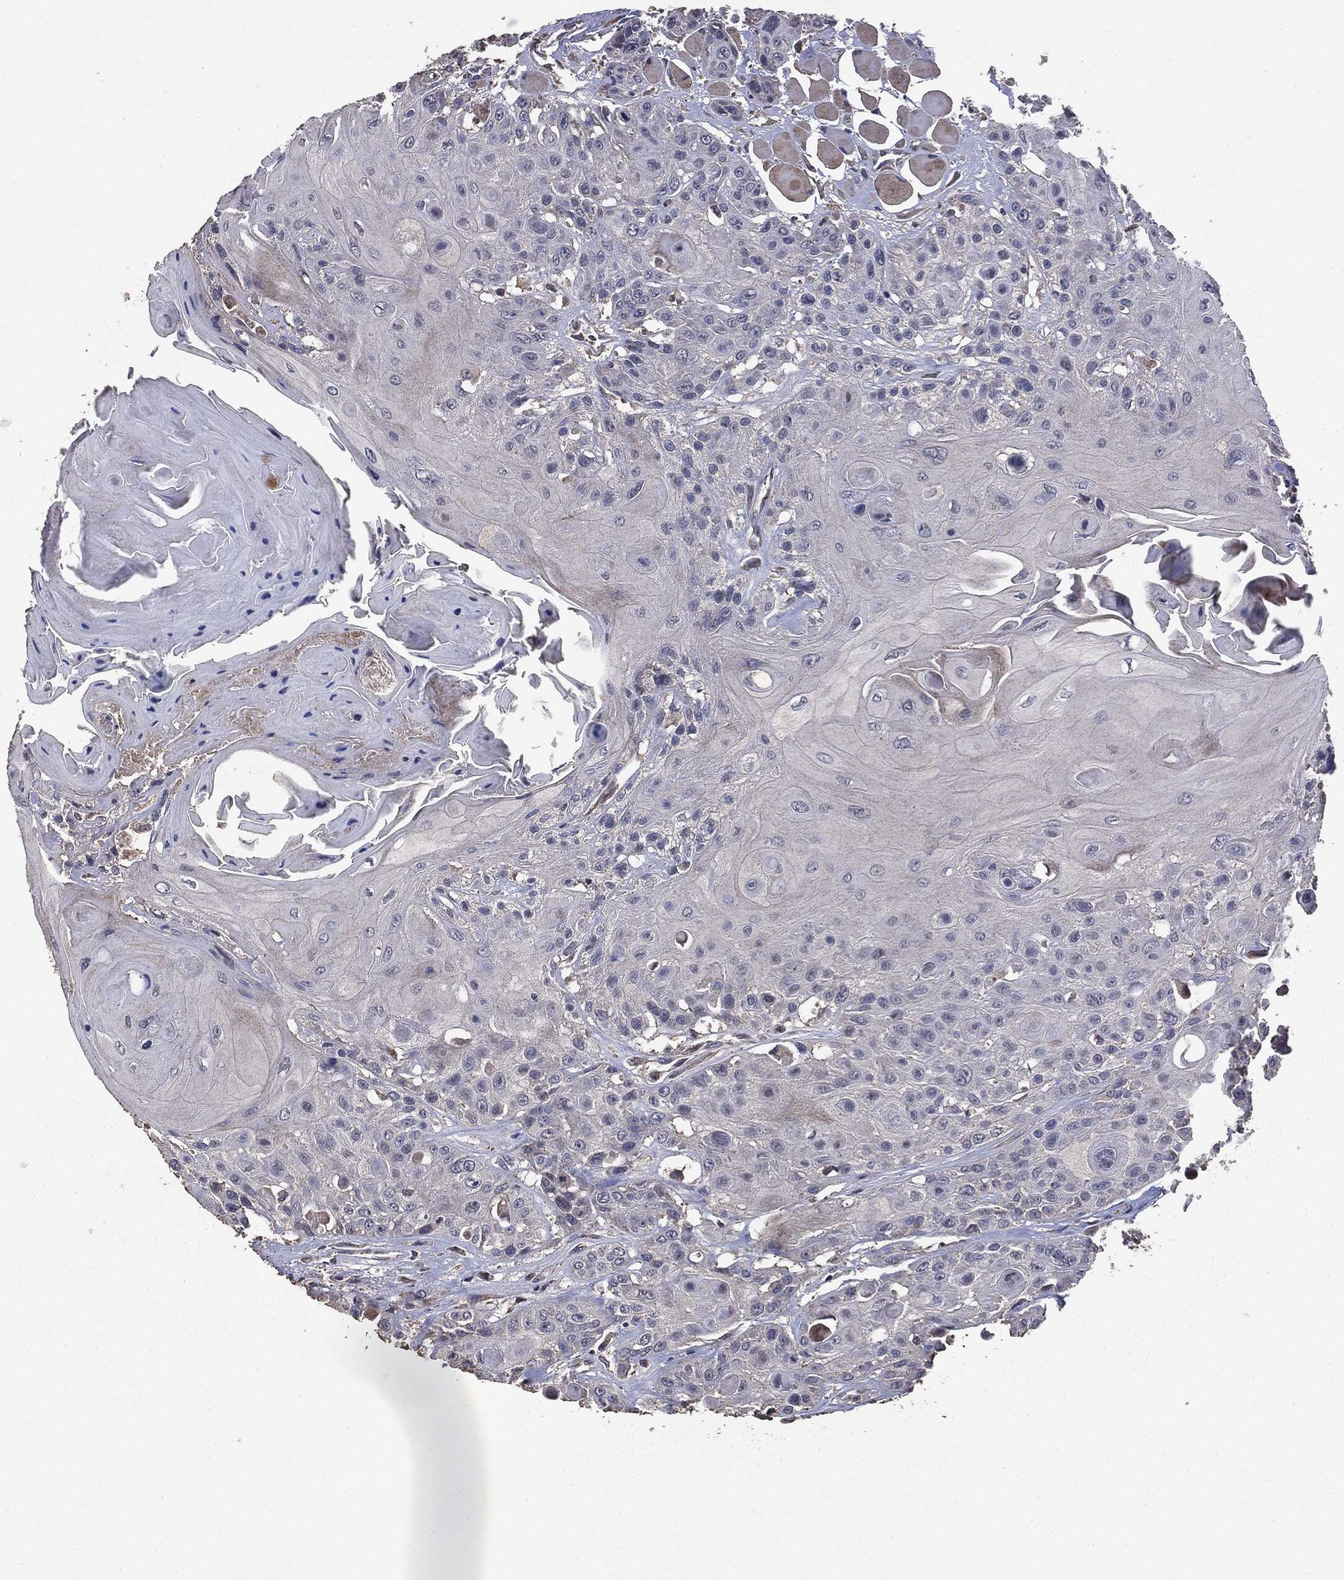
{"staining": {"intensity": "negative", "quantity": "none", "location": "none"}, "tissue": "head and neck cancer", "cell_type": "Tumor cells", "image_type": "cancer", "snomed": [{"axis": "morphology", "description": "Squamous cell carcinoma, NOS"}, {"axis": "topography", "description": "Head-Neck"}], "caption": "The micrograph demonstrates no significant staining in tumor cells of squamous cell carcinoma (head and neck).", "gene": "MTOR", "patient": {"sex": "female", "age": 59}}